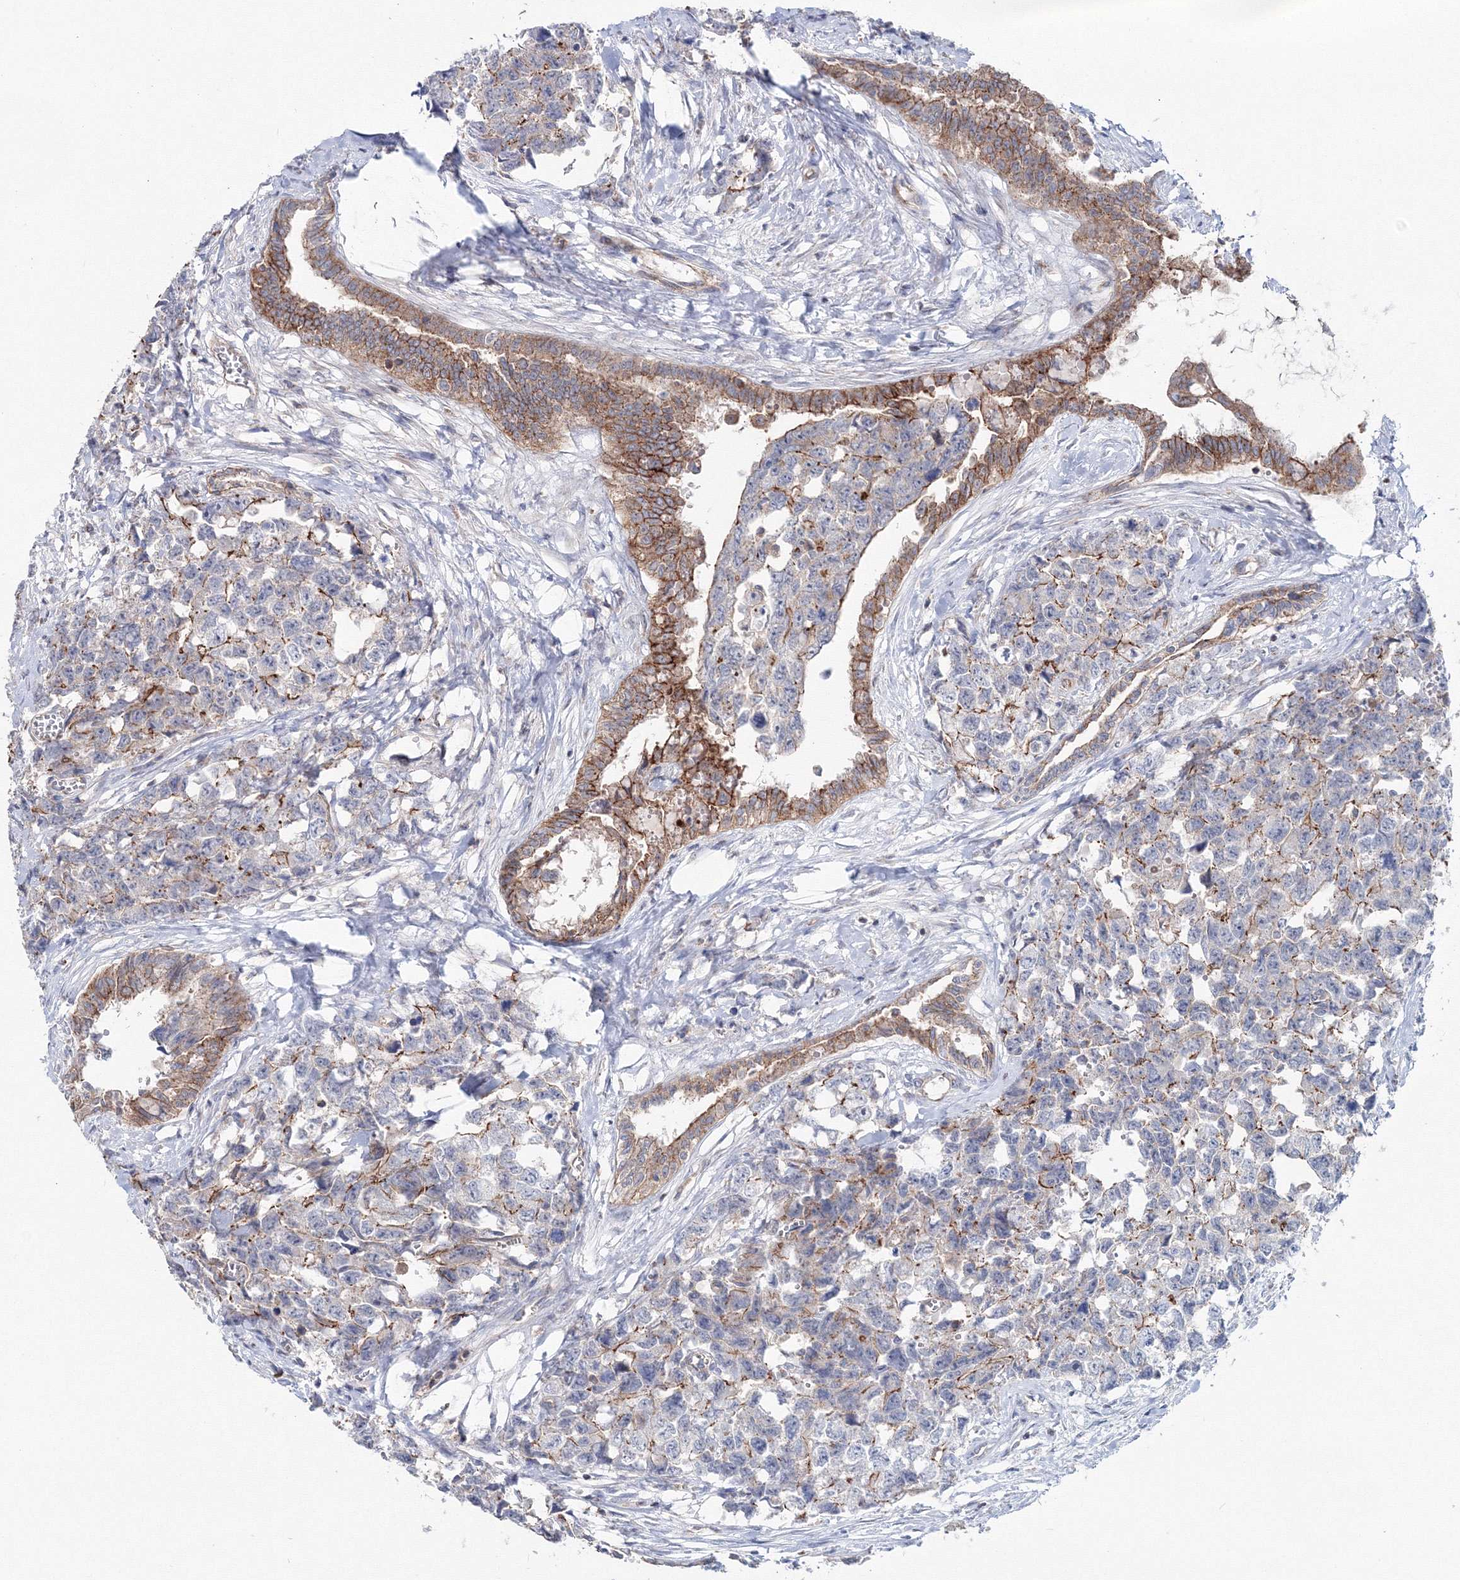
{"staining": {"intensity": "moderate", "quantity": "<25%", "location": "cytoplasmic/membranous"}, "tissue": "testis cancer", "cell_type": "Tumor cells", "image_type": "cancer", "snomed": [{"axis": "morphology", "description": "Carcinoma, Embryonal, NOS"}, {"axis": "topography", "description": "Testis"}], "caption": "Testis cancer (embryonal carcinoma) stained with a protein marker displays moderate staining in tumor cells.", "gene": "GGA2", "patient": {"sex": "male", "age": 31}}